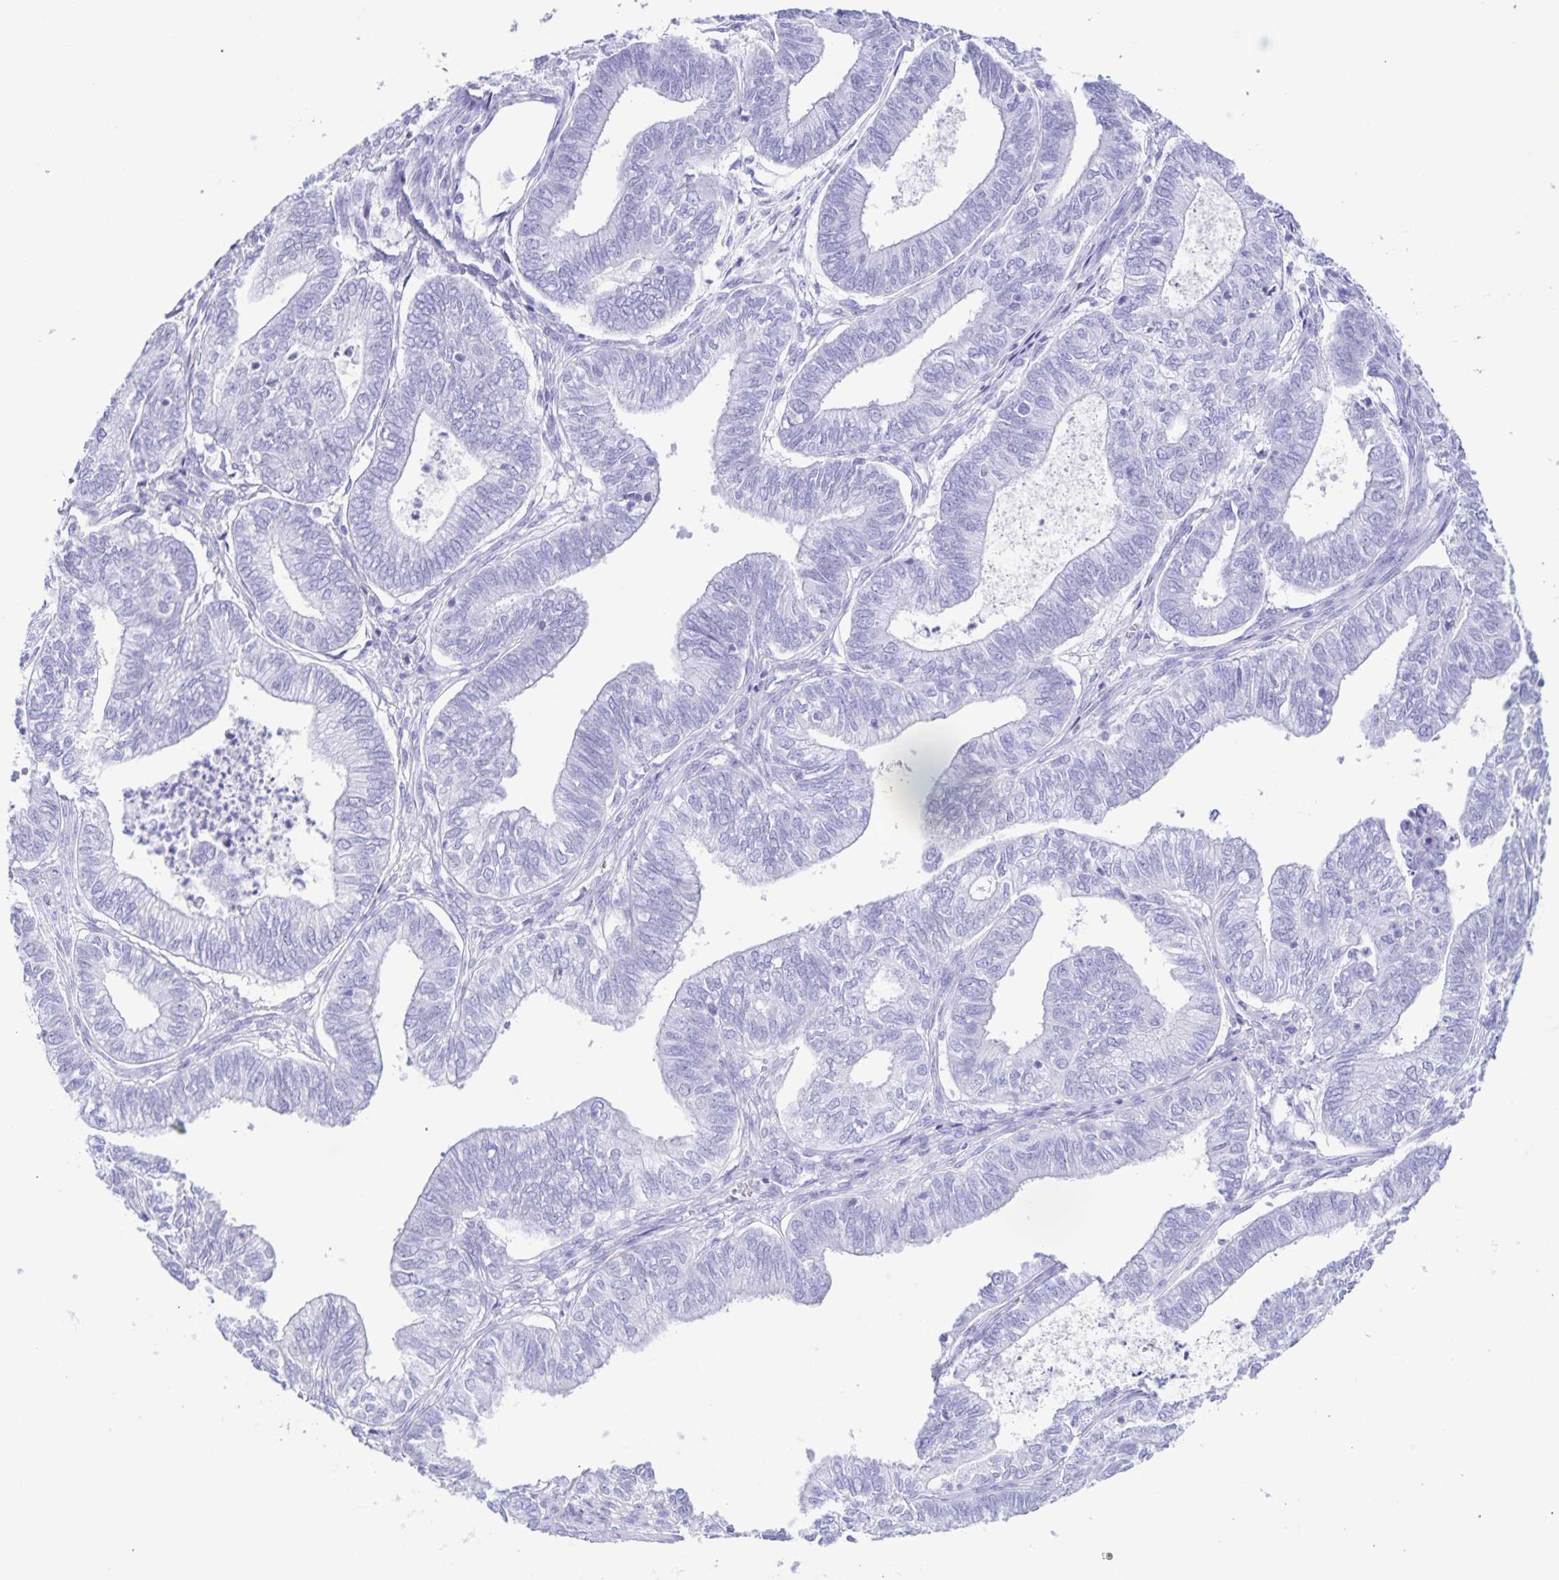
{"staining": {"intensity": "negative", "quantity": "none", "location": "none"}, "tissue": "ovarian cancer", "cell_type": "Tumor cells", "image_type": "cancer", "snomed": [{"axis": "morphology", "description": "Carcinoma, endometroid"}, {"axis": "topography", "description": "Ovary"}], "caption": "Immunohistochemistry (IHC) of ovarian cancer (endometroid carcinoma) reveals no staining in tumor cells.", "gene": "C12orf56", "patient": {"sex": "female", "age": 64}}